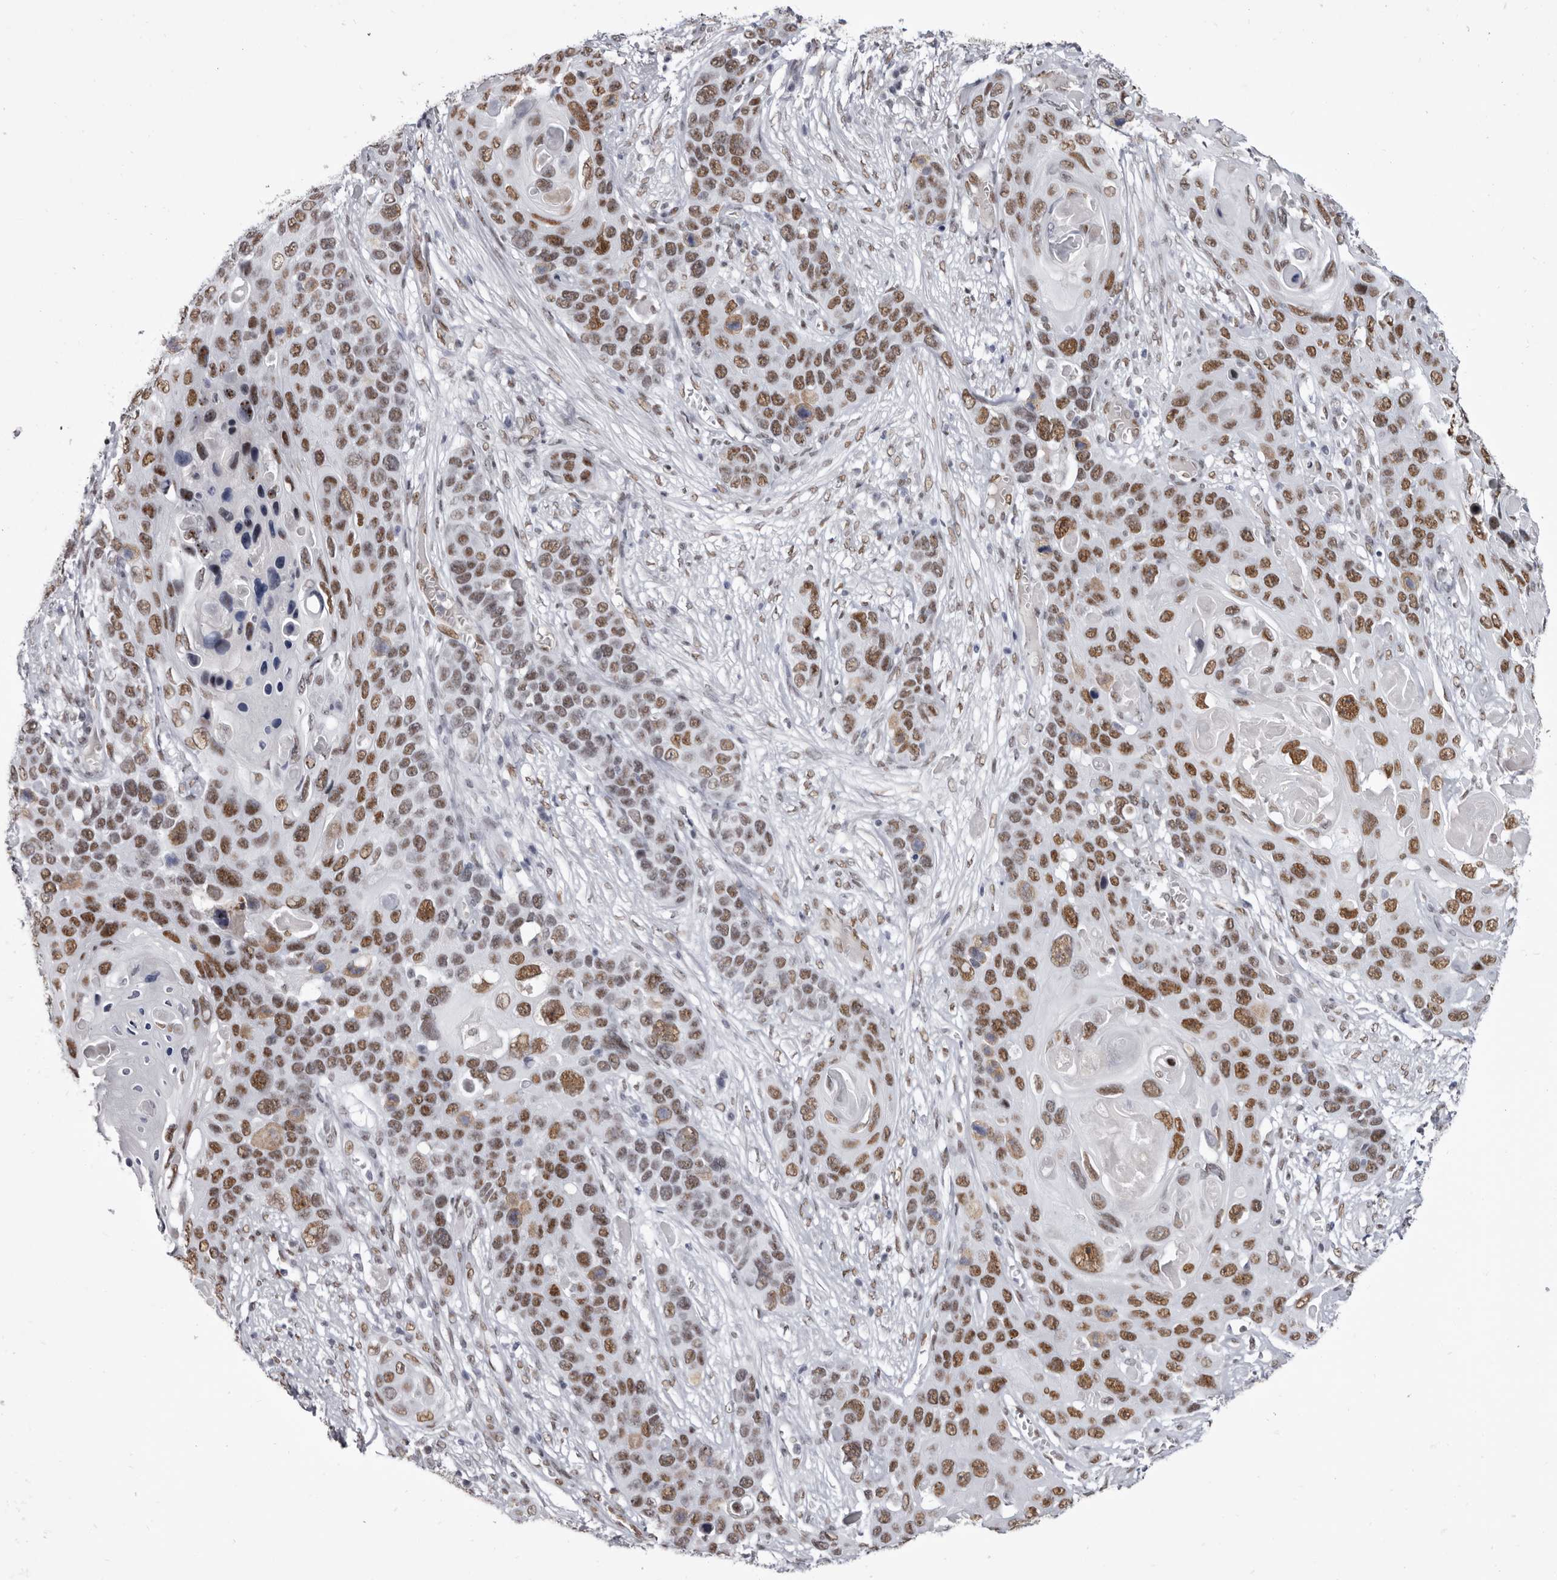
{"staining": {"intensity": "moderate", "quantity": ">75%", "location": "nuclear"}, "tissue": "skin cancer", "cell_type": "Tumor cells", "image_type": "cancer", "snomed": [{"axis": "morphology", "description": "Squamous cell carcinoma, NOS"}, {"axis": "topography", "description": "Skin"}], "caption": "IHC histopathology image of skin squamous cell carcinoma stained for a protein (brown), which shows medium levels of moderate nuclear expression in about >75% of tumor cells.", "gene": "ZNF326", "patient": {"sex": "male", "age": 55}}